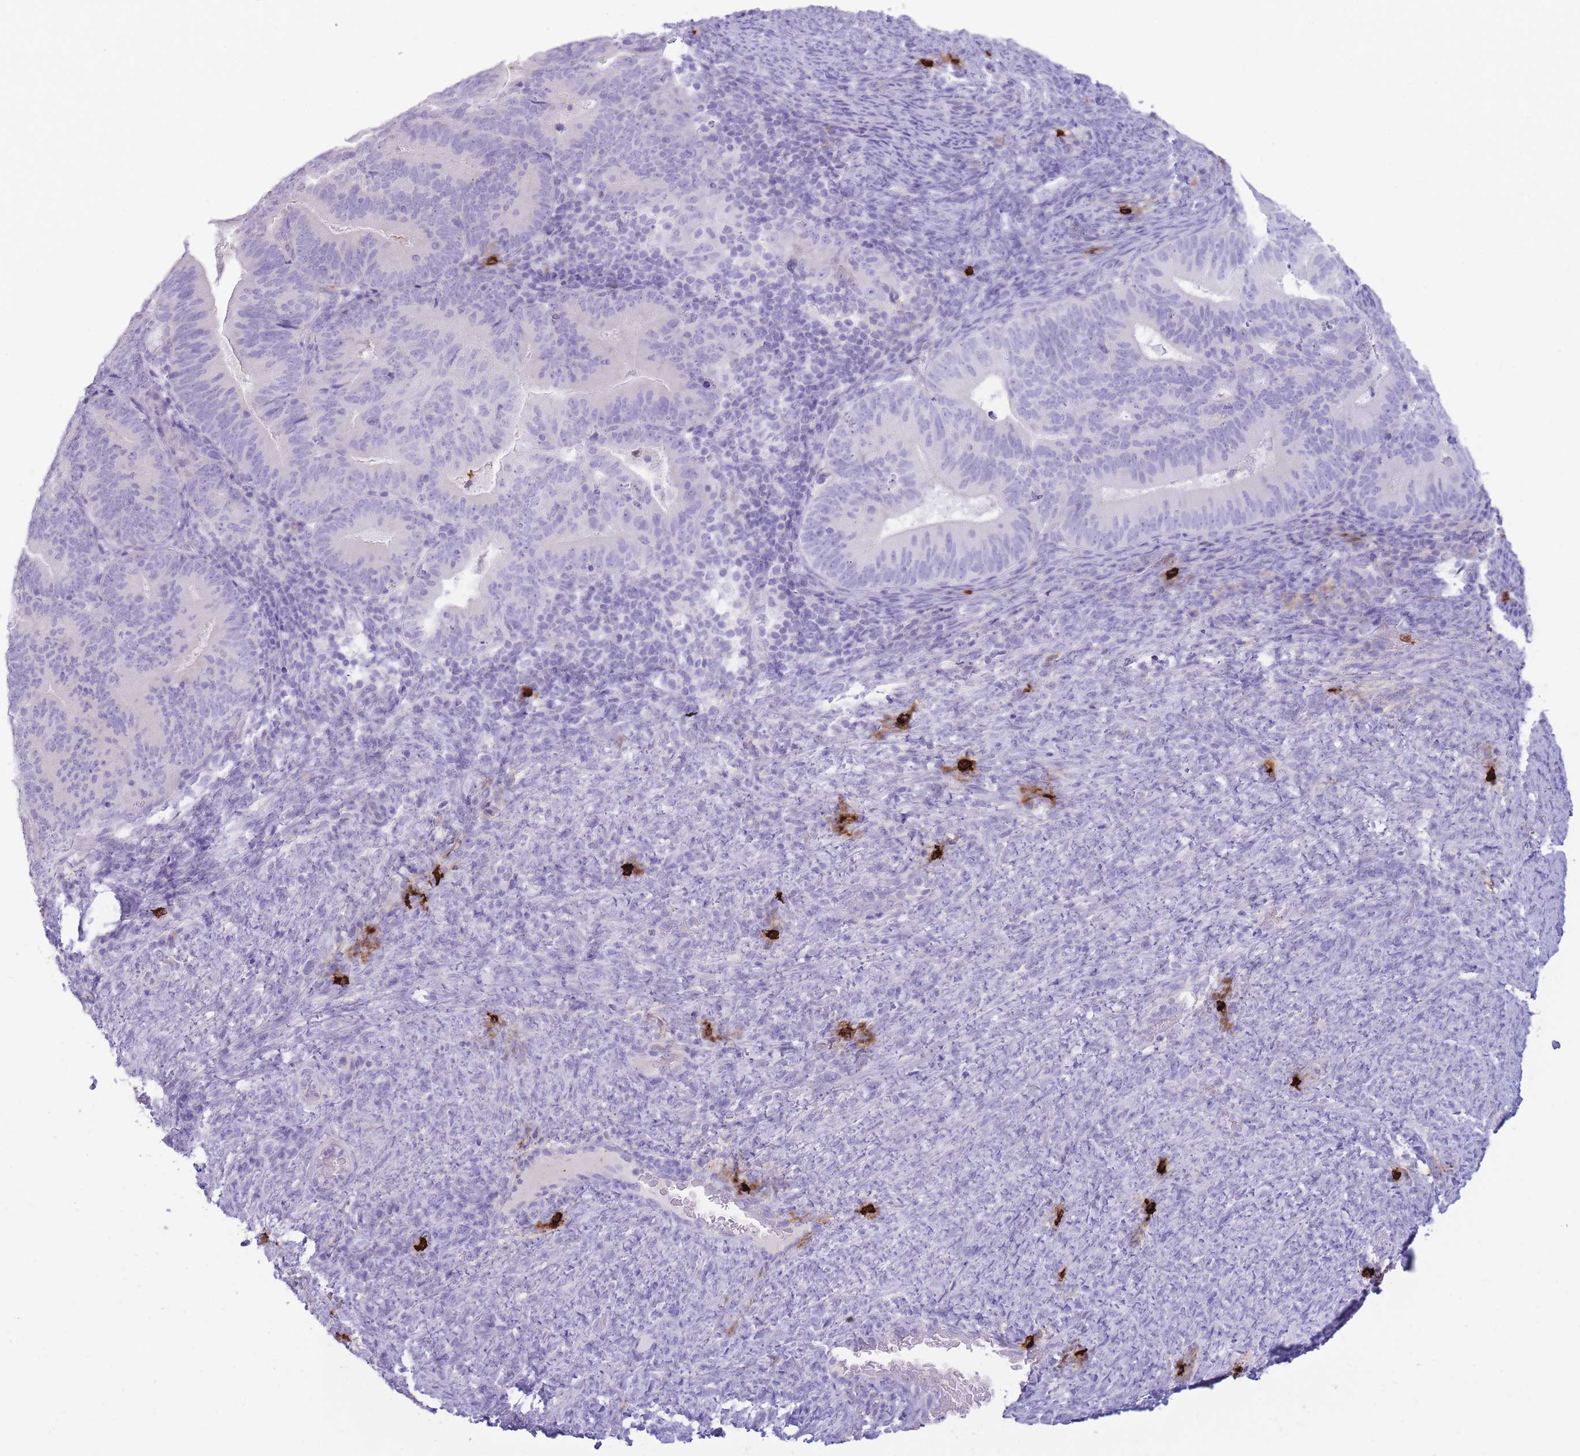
{"staining": {"intensity": "negative", "quantity": "none", "location": "none"}, "tissue": "endometrial cancer", "cell_type": "Tumor cells", "image_type": "cancer", "snomed": [{"axis": "morphology", "description": "Adenocarcinoma, NOS"}, {"axis": "topography", "description": "Endometrium"}], "caption": "High power microscopy micrograph of an immunohistochemistry micrograph of endometrial cancer, revealing no significant expression in tumor cells.", "gene": "TPSAB1", "patient": {"sex": "female", "age": 70}}